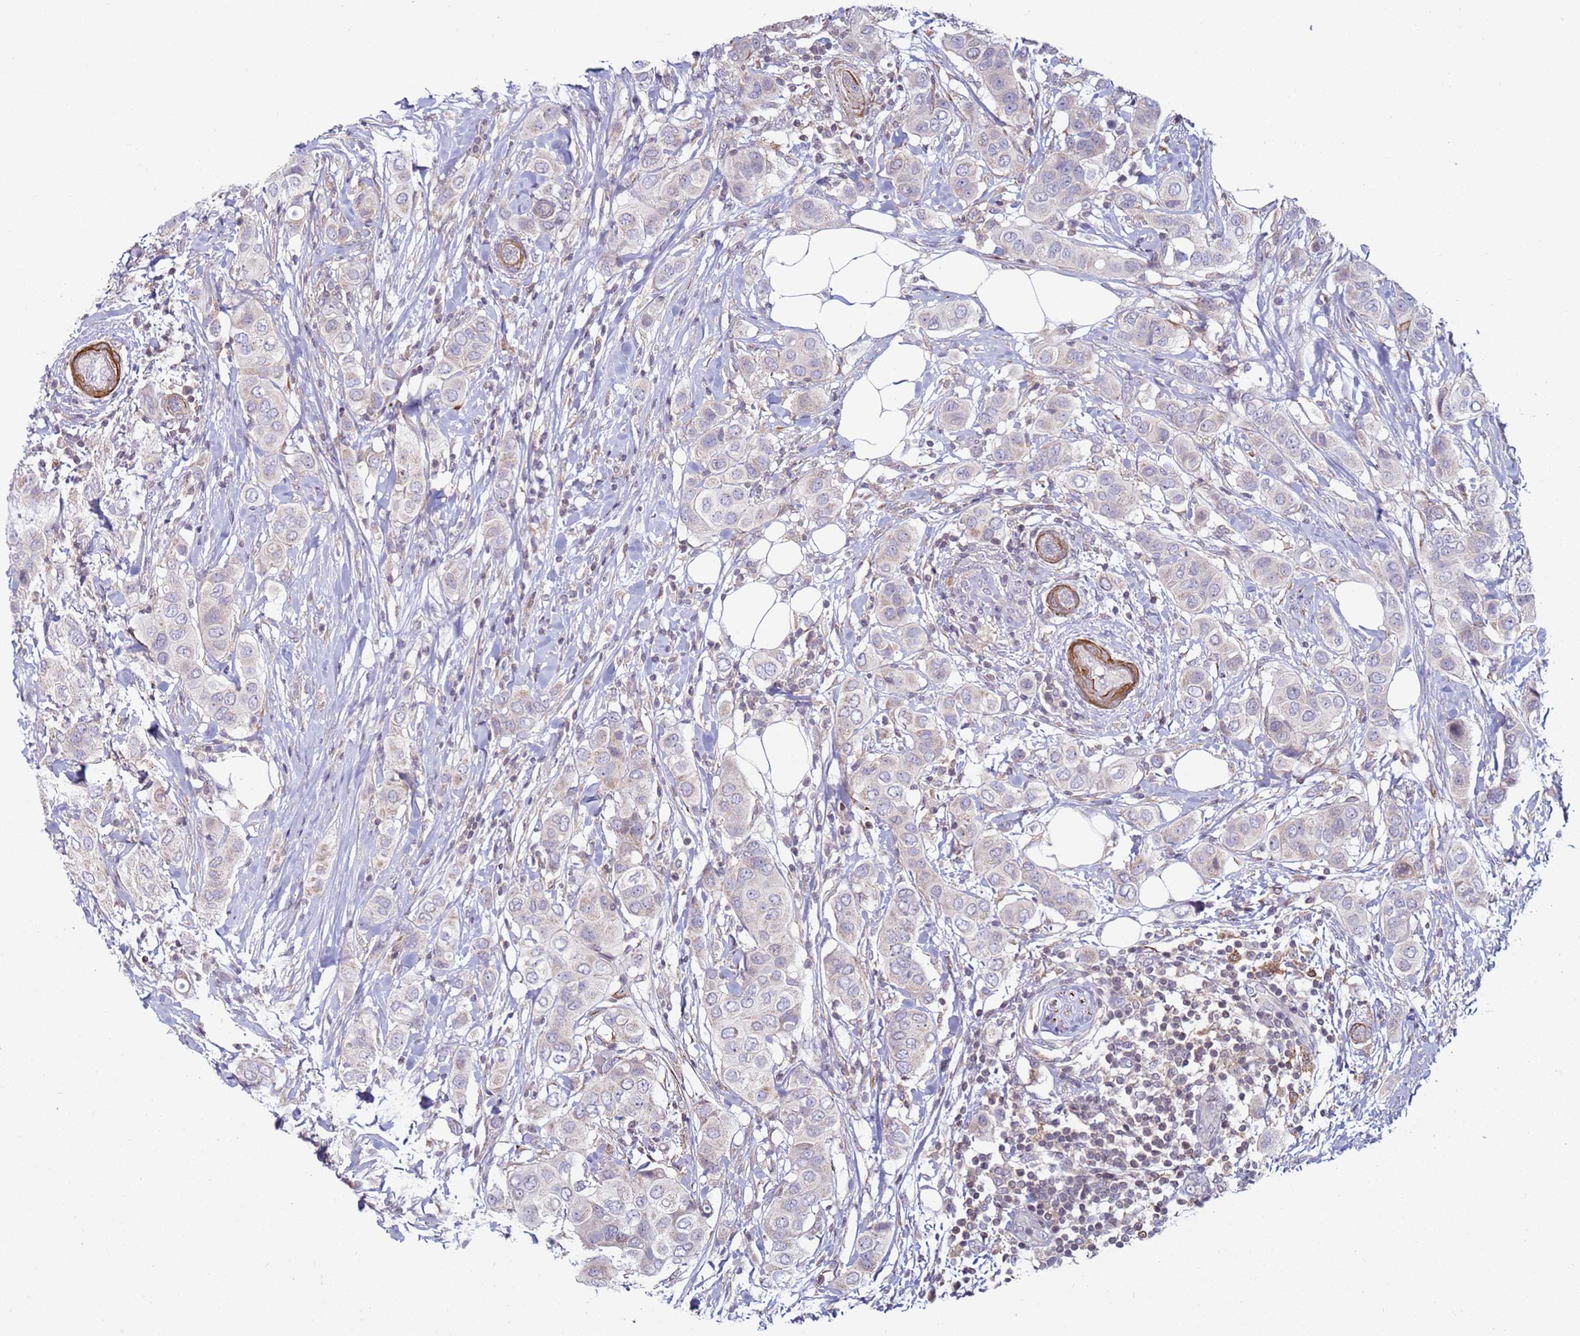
{"staining": {"intensity": "negative", "quantity": "none", "location": "none"}, "tissue": "breast cancer", "cell_type": "Tumor cells", "image_type": "cancer", "snomed": [{"axis": "morphology", "description": "Lobular carcinoma"}, {"axis": "topography", "description": "Breast"}], "caption": "DAB immunohistochemical staining of human breast cancer demonstrates no significant positivity in tumor cells.", "gene": "SNAPC4", "patient": {"sex": "female", "age": 51}}